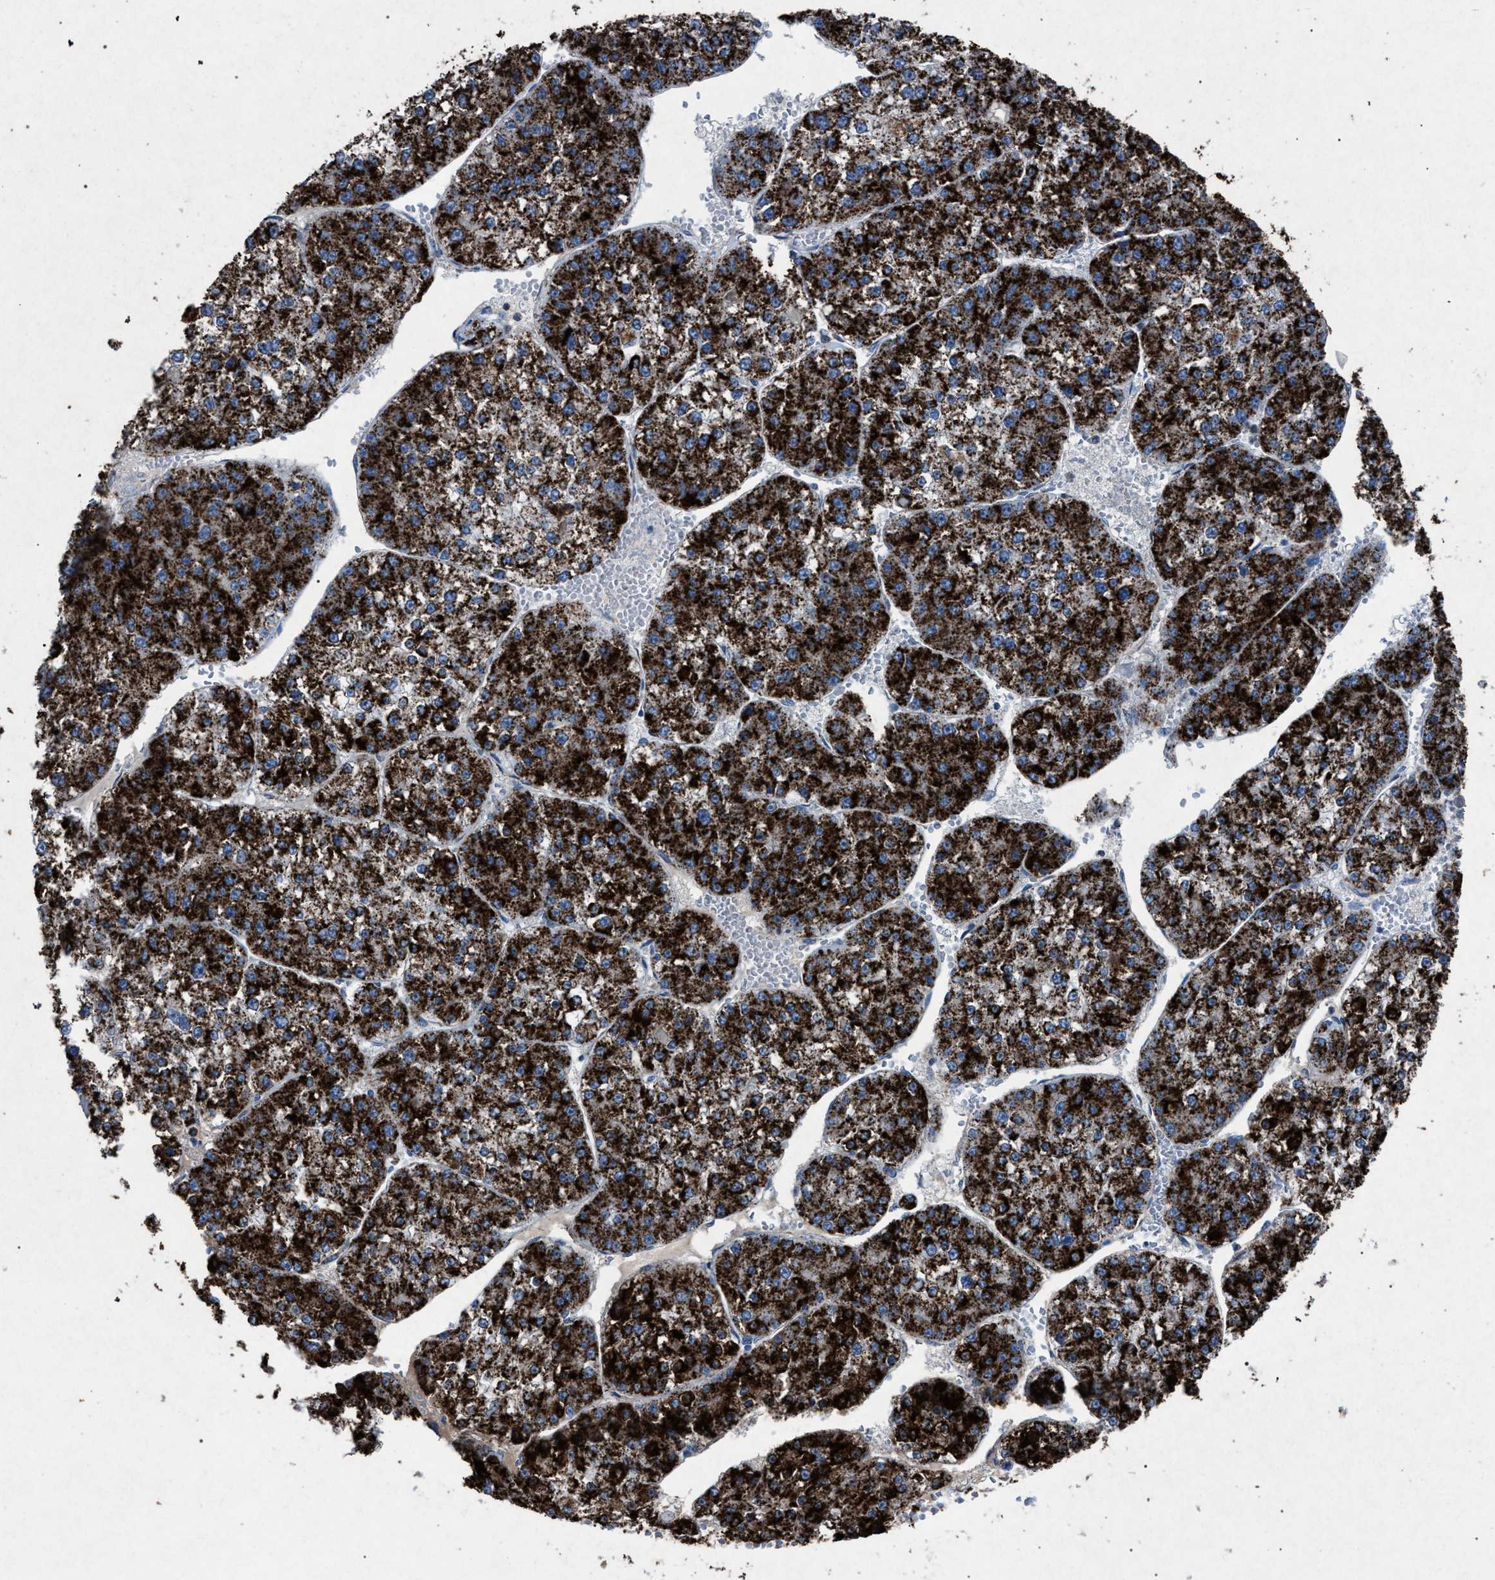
{"staining": {"intensity": "strong", "quantity": ">75%", "location": "cytoplasmic/membranous"}, "tissue": "liver cancer", "cell_type": "Tumor cells", "image_type": "cancer", "snomed": [{"axis": "morphology", "description": "Carcinoma, Hepatocellular, NOS"}, {"axis": "topography", "description": "Liver"}], "caption": "Liver hepatocellular carcinoma stained with a protein marker reveals strong staining in tumor cells.", "gene": "HSD17B4", "patient": {"sex": "female", "age": 73}}